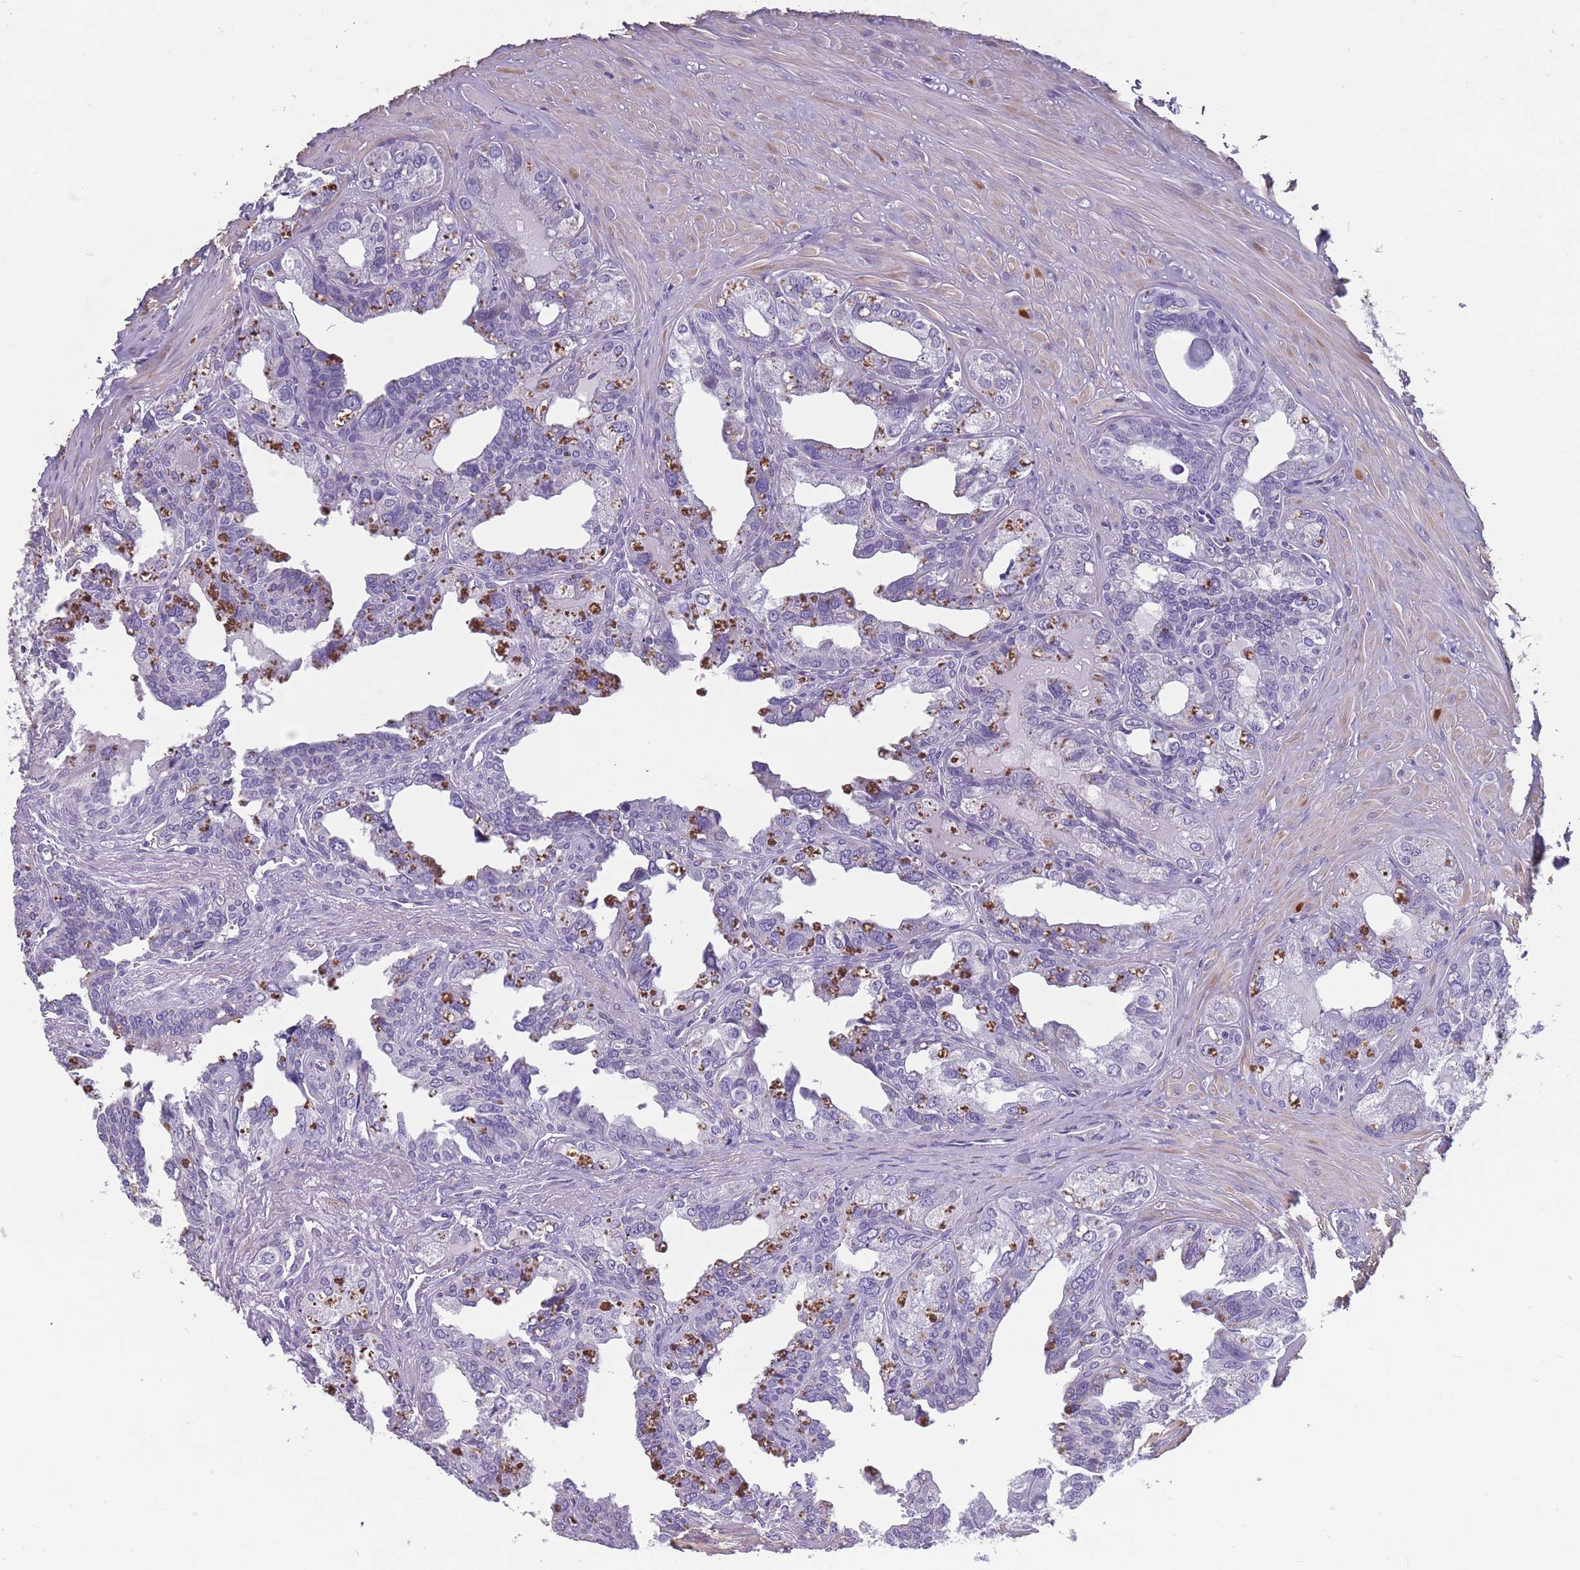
{"staining": {"intensity": "moderate", "quantity": "<25%", "location": "cytoplasmic/membranous"}, "tissue": "seminal vesicle", "cell_type": "Glandular cells", "image_type": "normal", "snomed": [{"axis": "morphology", "description": "Normal tissue, NOS"}, {"axis": "topography", "description": "Seminal veicle"}], "caption": "High-power microscopy captured an immunohistochemistry histopathology image of normal seminal vesicle, revealing moderate cytoplasmic/membranous expression in about <25% of glandular cells.", "gene": "OR4C5", "patient": {"sex": "male", "age": 67}}